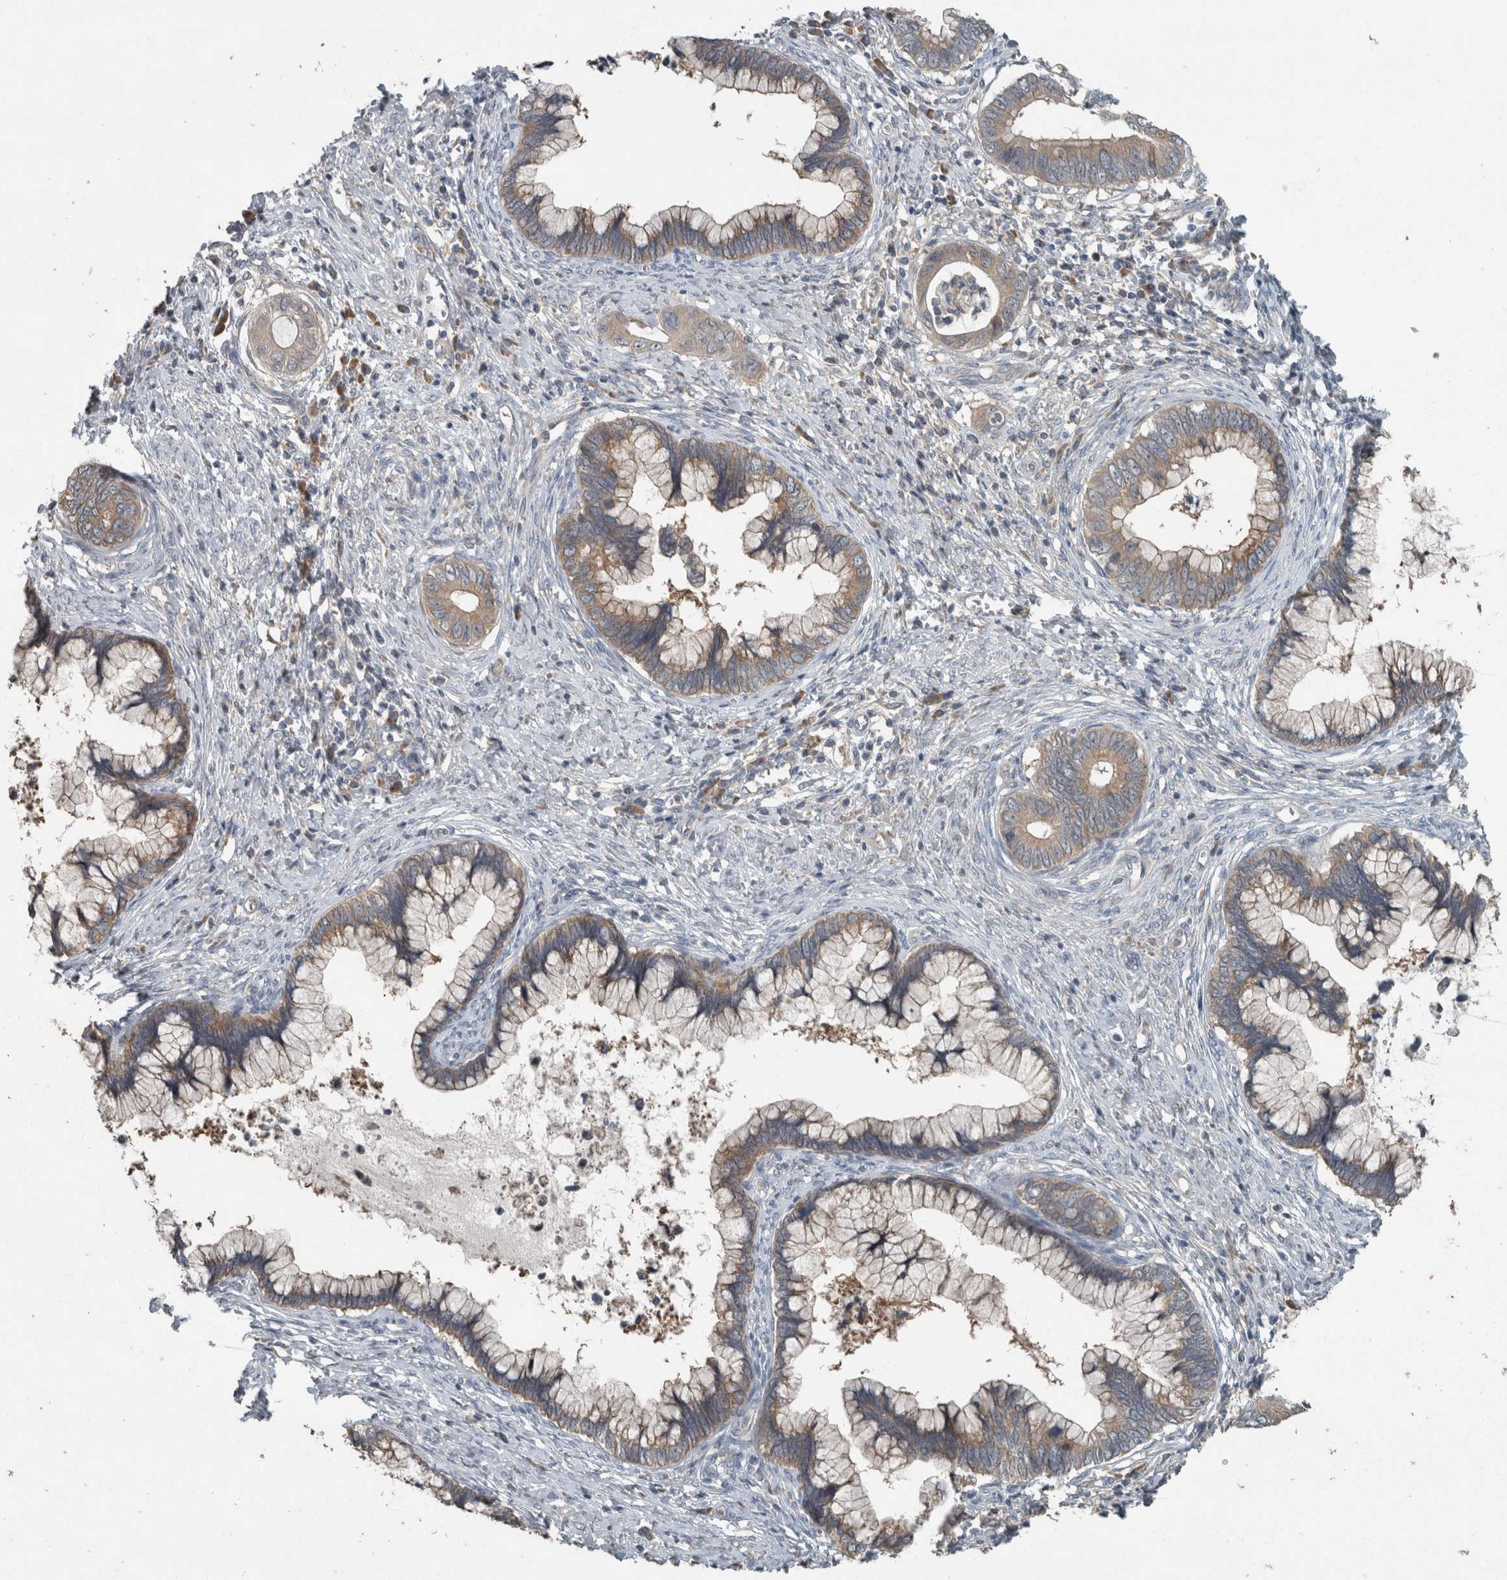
{"staining": {"intensity": "weak", "quantity": ">75%", "location": "cytoplasmic/membranous"}, "tissue": "cervical cancer", "cell_type": "Tumor cells", "image_type": "cancer", "snomed": [{"axis": "morphology", "description": "Adenocarcinoma, NOS"}, {"axis": "topography", "description": "Cervix"}], "caption": "Protein staining reveals weak cytoplasmic/membranous expression in approximately >75% of tumor cells in adenocarcinoma (cervical). (Stains: DAB (3,3'-diaminobenzidine) in brown, nuclei in blue, Microscopy: brightfield microscopy at high magnification).", "gene": "KNTC1", "patient": {"sex": "female", "age": 44}}